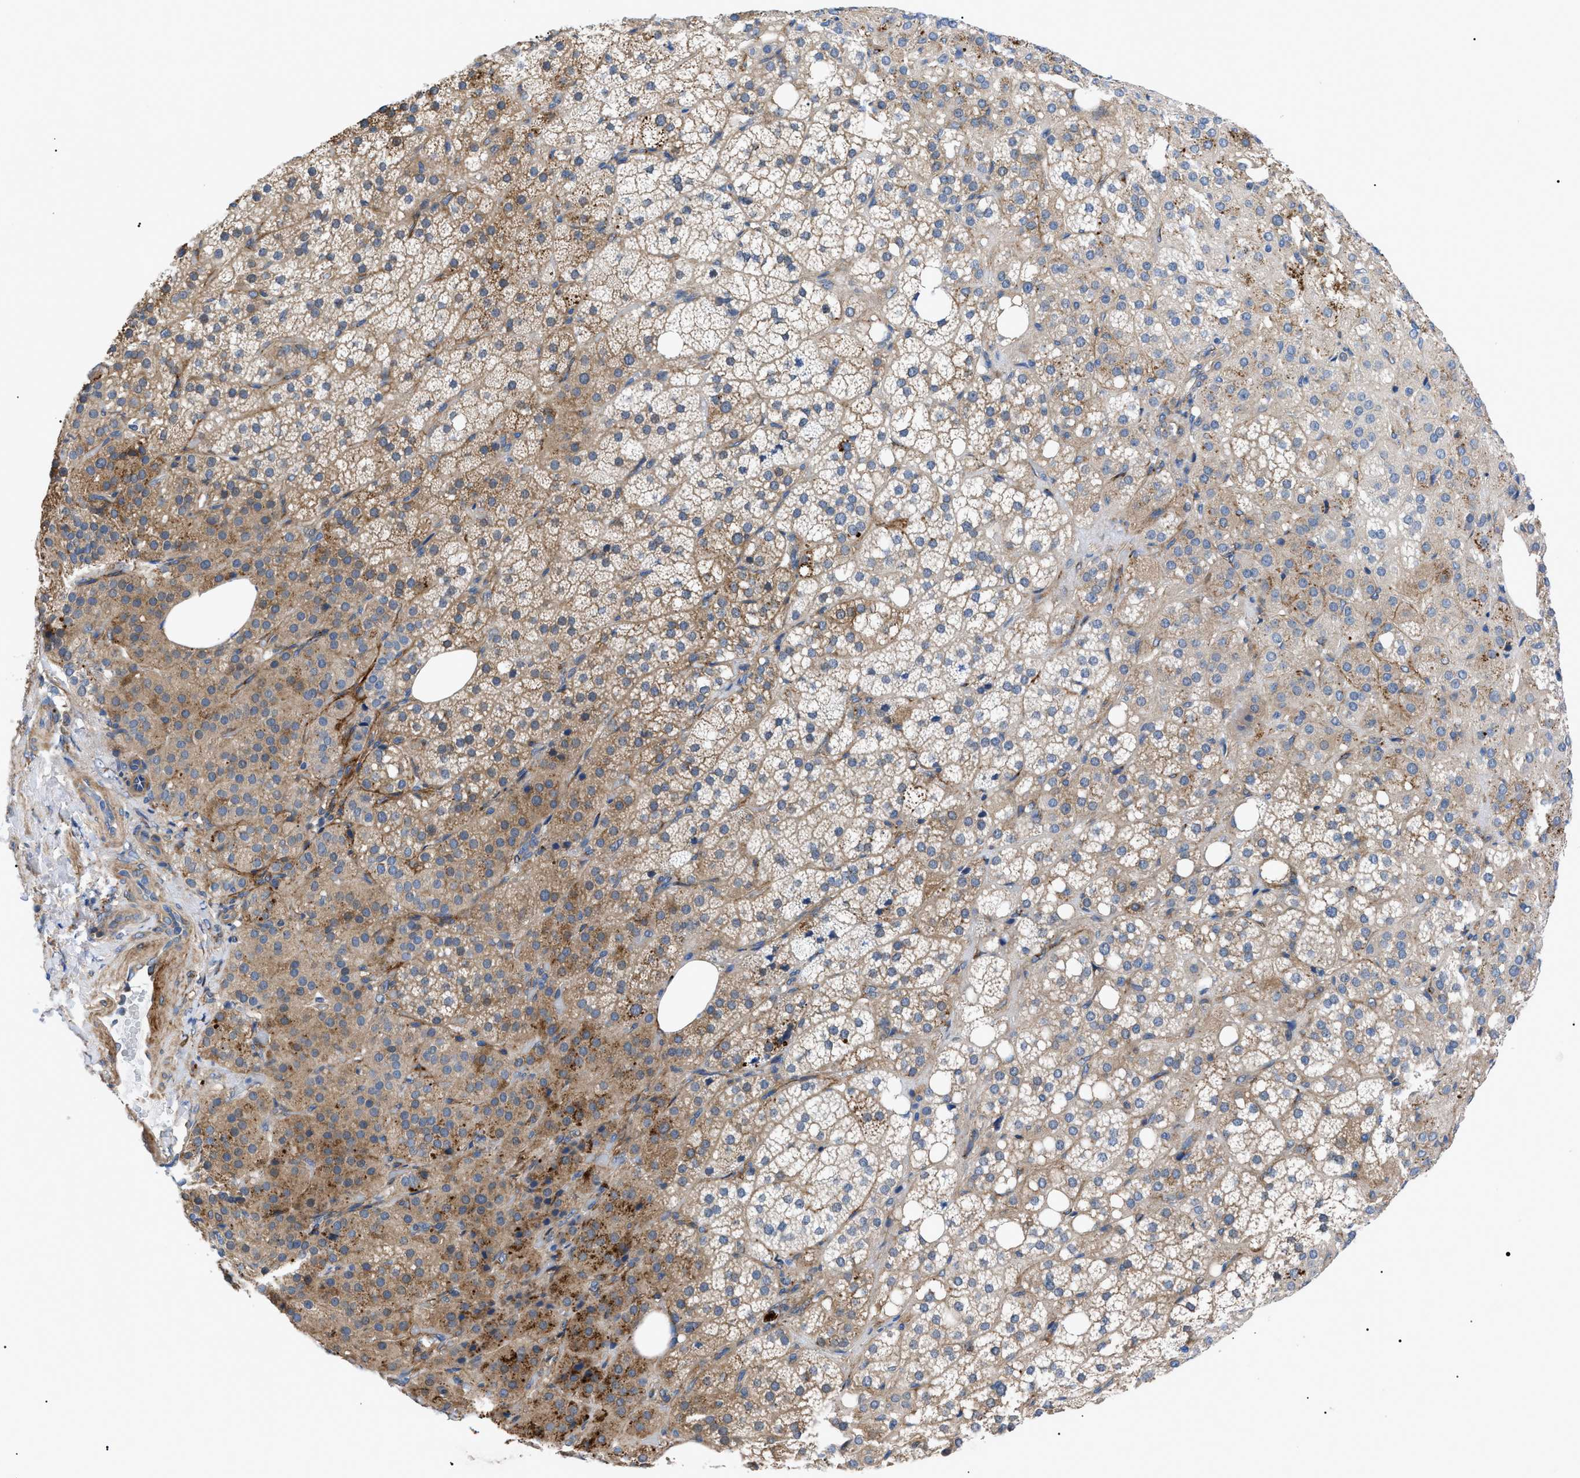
{"staining": {"intensity": "moderate", "quantity": ">75%", "location": "cytoplasmic/membranous"}, "tissue": "adrenal gland", "cell_type": "Glandular cells", "image_type": "normal", "snomed": [{"axis": "morphology", "description": "Normal tissue, NOS"}, {"axis": "topography", "description": "Adrenal gland"}], "caption": "This is a micrograph of IHC staining of unremarkable adrenal gland, which shows moderate staining in the cytoplasmic/membranous of glandular cells.", "gene": "HSPB8", "patient": {"sex": "female", "age": 59}}